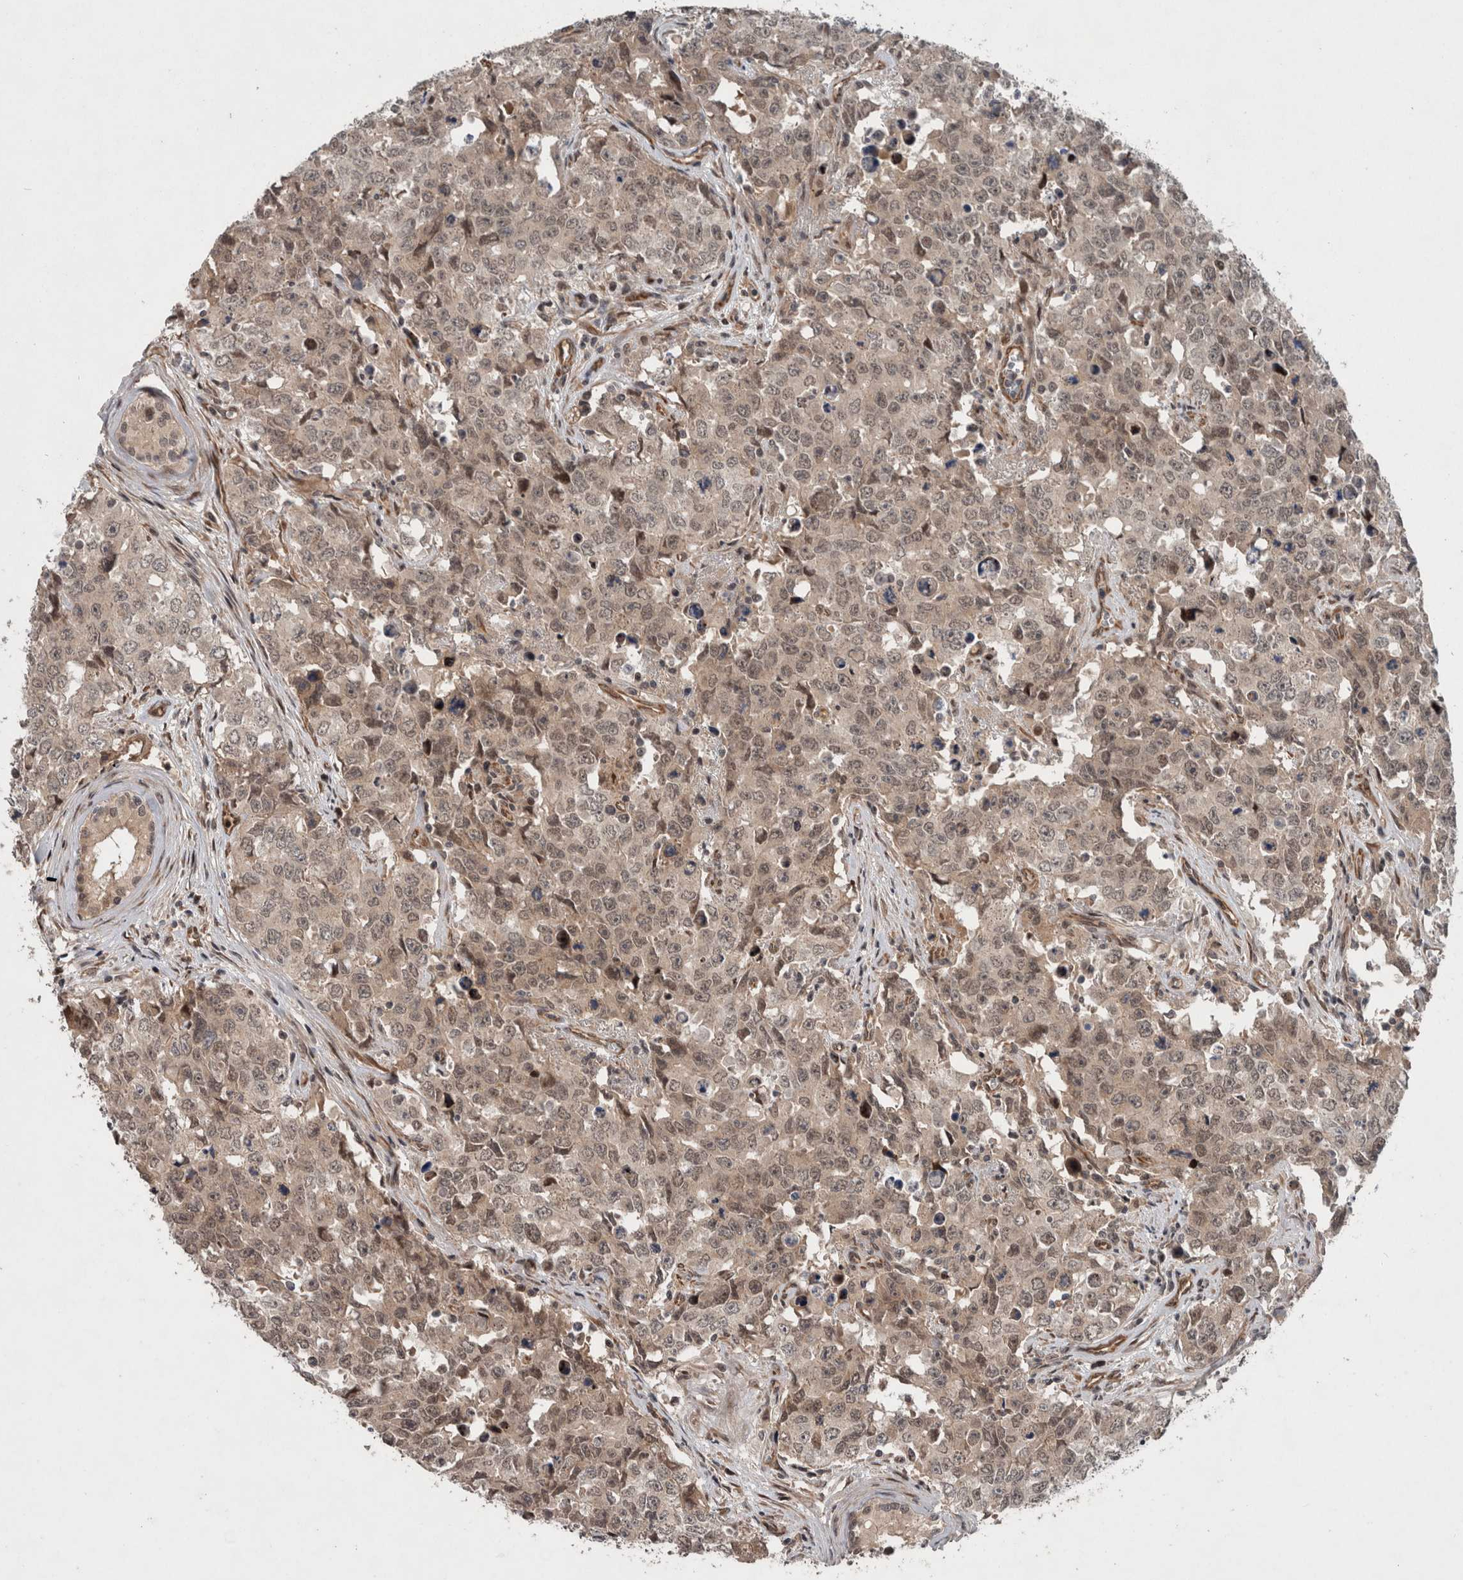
{"staining": {"intensity": "weak", "quantity": ">75%", "location": "cytoplasmic/membranous,nuclear"}, "tissue": "testis cancer", "cell_type": "Tumor cells", "image_type": "cancer", "snomed": [{"axis": "morphology", "description": "Carcinoma, Embryonal, NOS"}, {"axis": "topography", "description": "Testis"}], "caption": "Protein expression analysis of testis embryonal carcinoma shows weak cytoplasmic/membranous and nuclear positivity in approximately >75% of tumor cells.", "gene": "GIMAP6", "patient": {"sex": "male", "age": 28}}